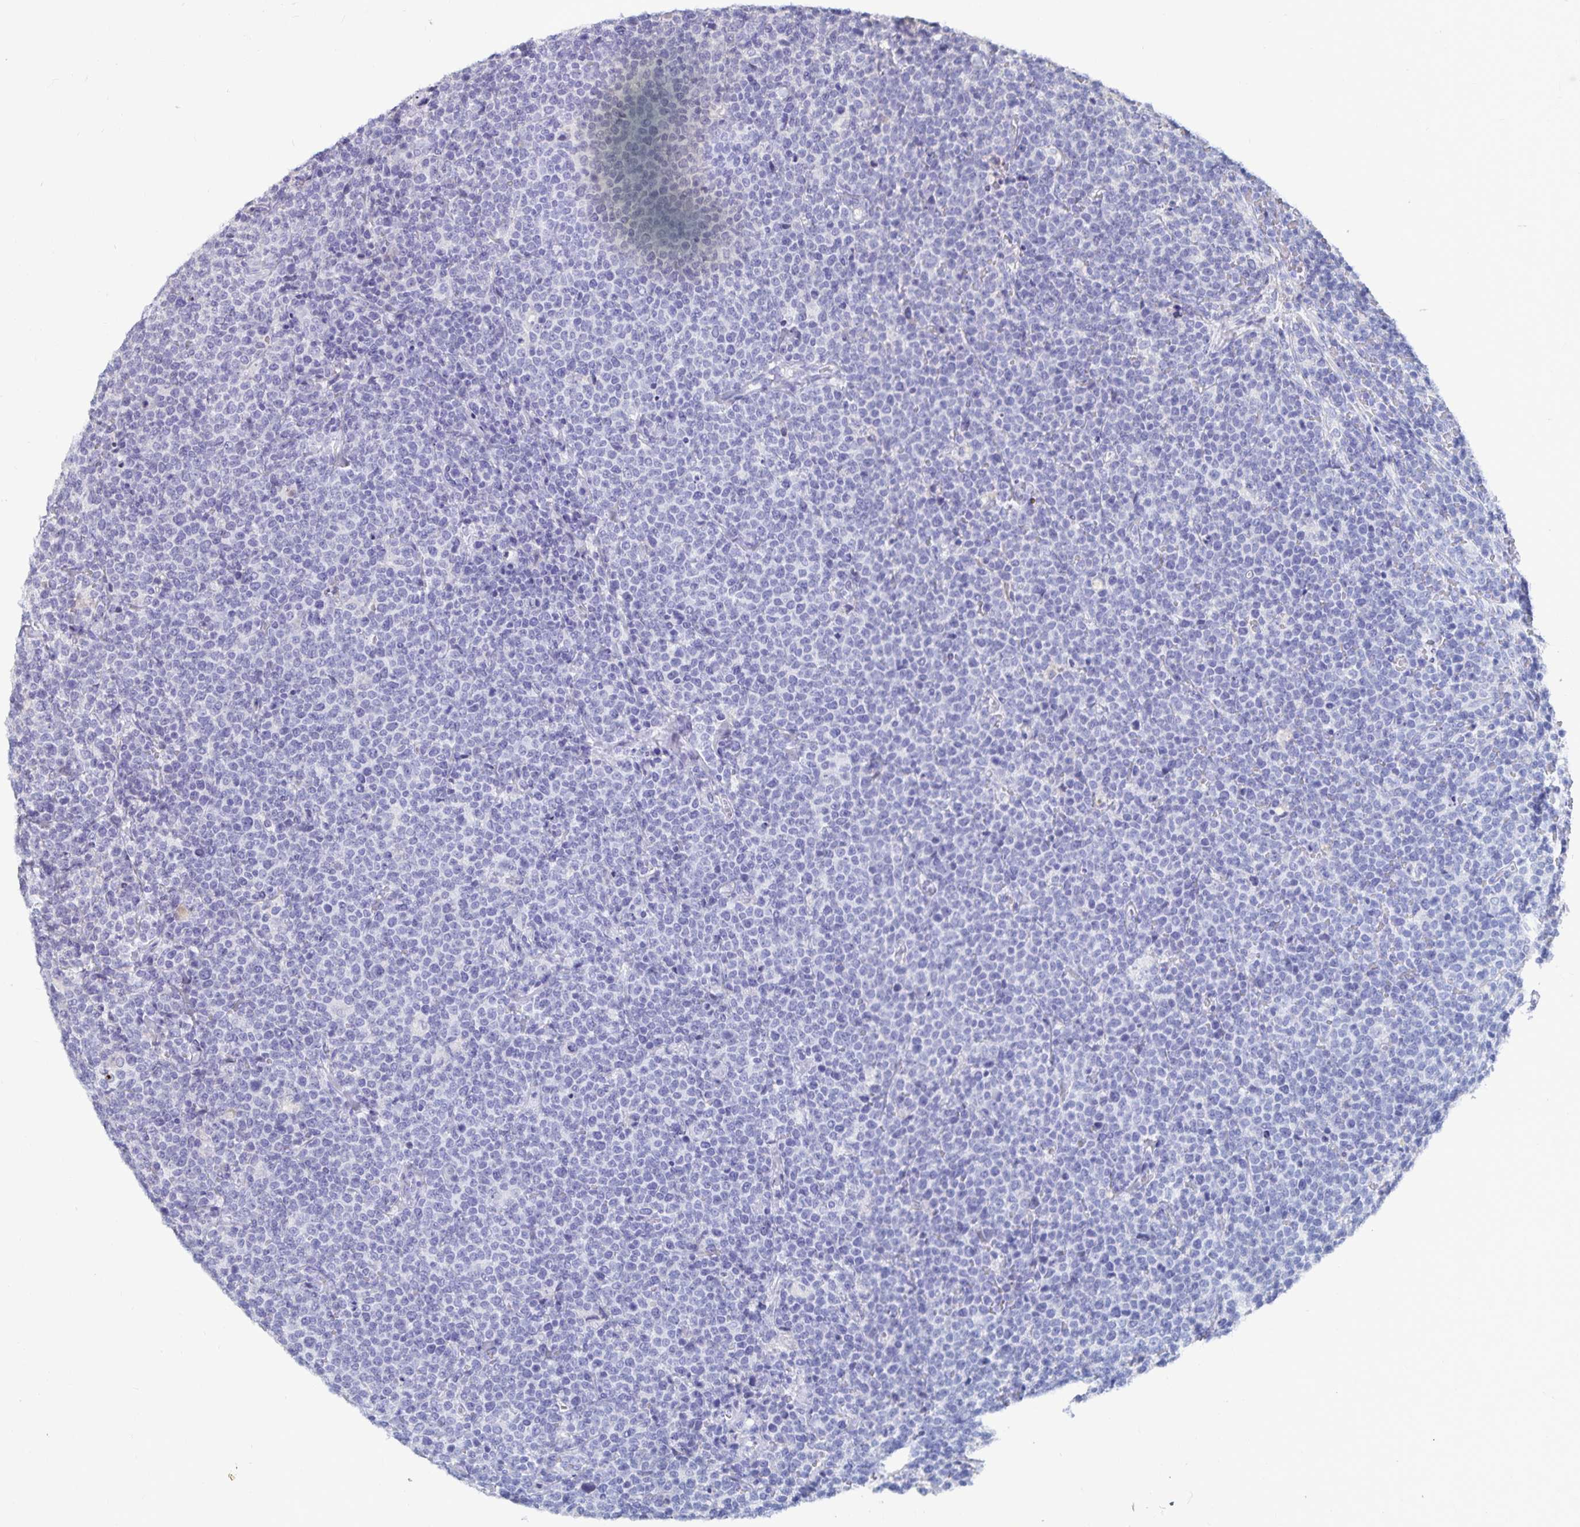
{"staining": {"intensity": "negative", "quantity": "none", "location": "none"}, "tissue": "lymphoma", "cell_type": "Tumor cells", "image_type": "cancer", "snomed": [{"axis": "morphology", "description": "Malignant lymphoma, non-Hodgkin's type, High grade"}, {"axis": "topography", "description": "Lymph node"}], "caption": "Photomicrograph shows no protein expression in tumor cells of lymphoma tissue.", "gene": "CFAP69", "patient": {"sex": "male", "age": 61}}